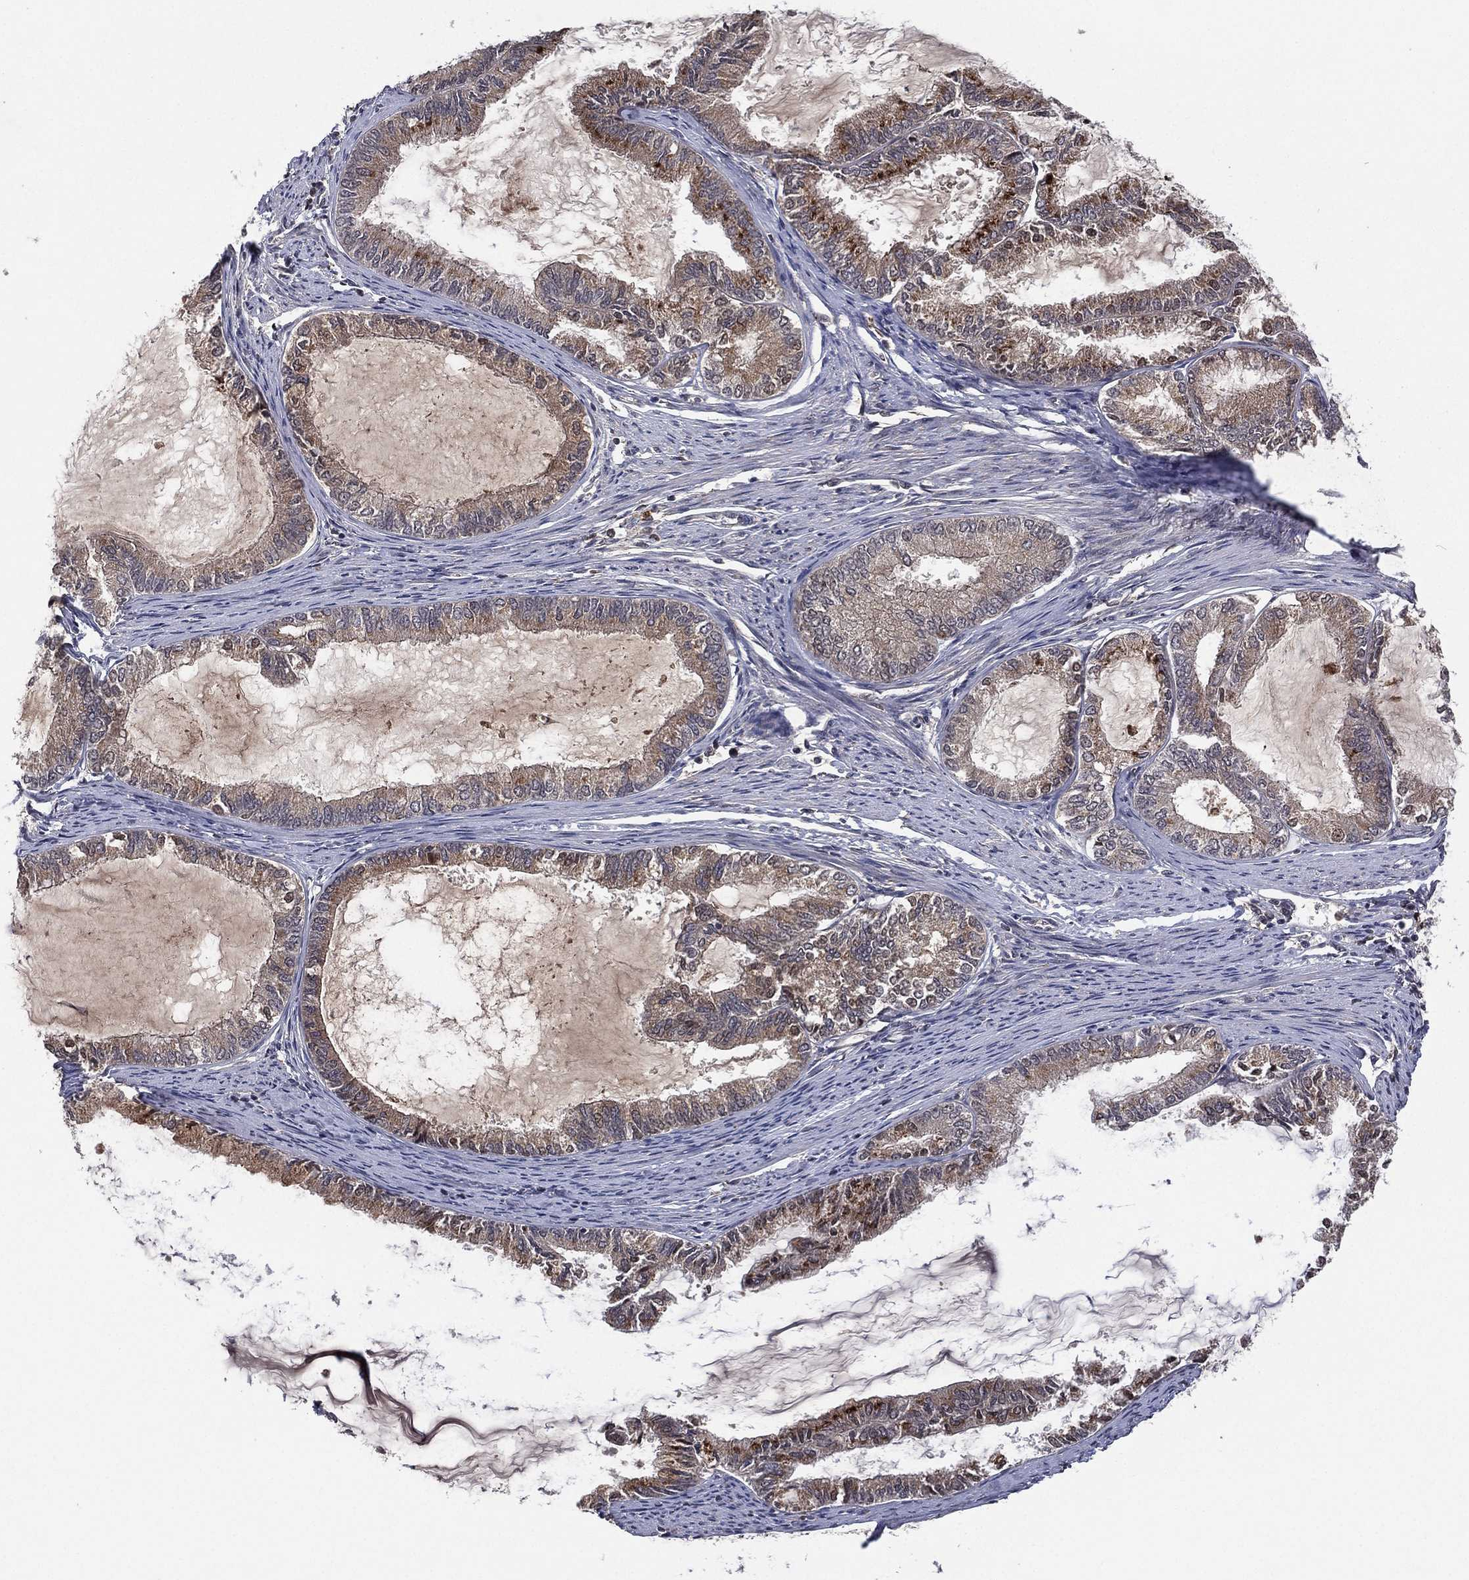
{"staining": {"intensity": "moderate", "quantity": "<25%", "location": "cytoplasmic/membranous"}, "tissue": "endometrial cancer", "cell_type": "Tumor cells", "image_type": "cancer", "snomed": [{"axis": "morphology", "description": "Adenocarcinoma, NOS"}, {"axis": "topography", "description": "Endometrium"}], "caption": "Immunohistochemical staining of human endometrial adenocarcinoma reveals low levels of moderate cytoplasmic/membranous staining in approximately <25% of tumor cells.", "gene": "ATG4B", "patient": {"sex": "female", "age": 86}}